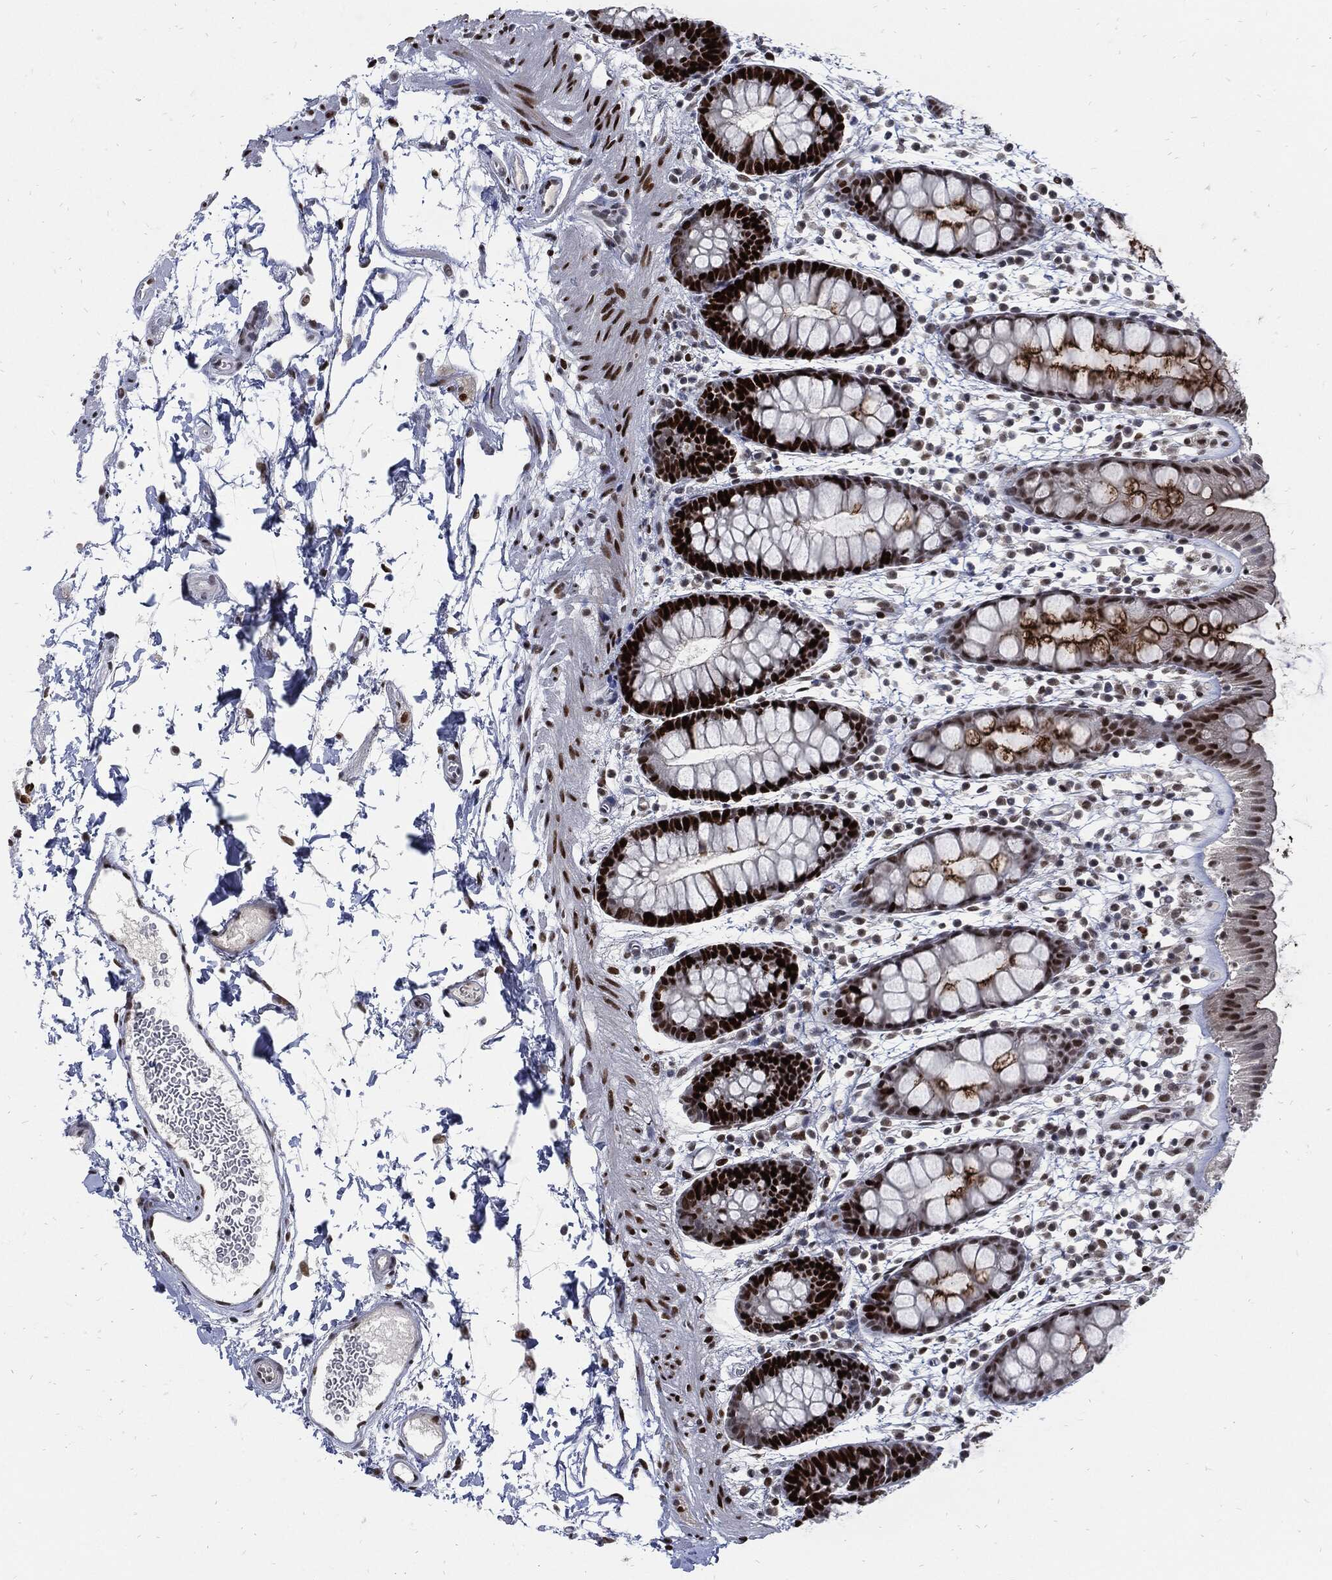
{"staining": {"intensity": "strong", "quantity": "25%-75%", "location": "nuclear"}, "tissue": "rectum", "cell_type": "Glandular cells", "image_type": "normal", "snomed": [{"axis": "morphology", "description": "Normal tissue, NOS"}, {"axis": "topography", "description": "Rectum"}], "caption": "Glandular cells exhibit strong nuclear expression in about 25%-75% of cells in benign rectum. Using DAB (3,3'-diaminobenzidine) (brown) and hematoxylin (blue) stains, captured at high magnification using brightfield microscopy.", "gene": "NBN", "patient": {"sex": "male", "age": 57}}